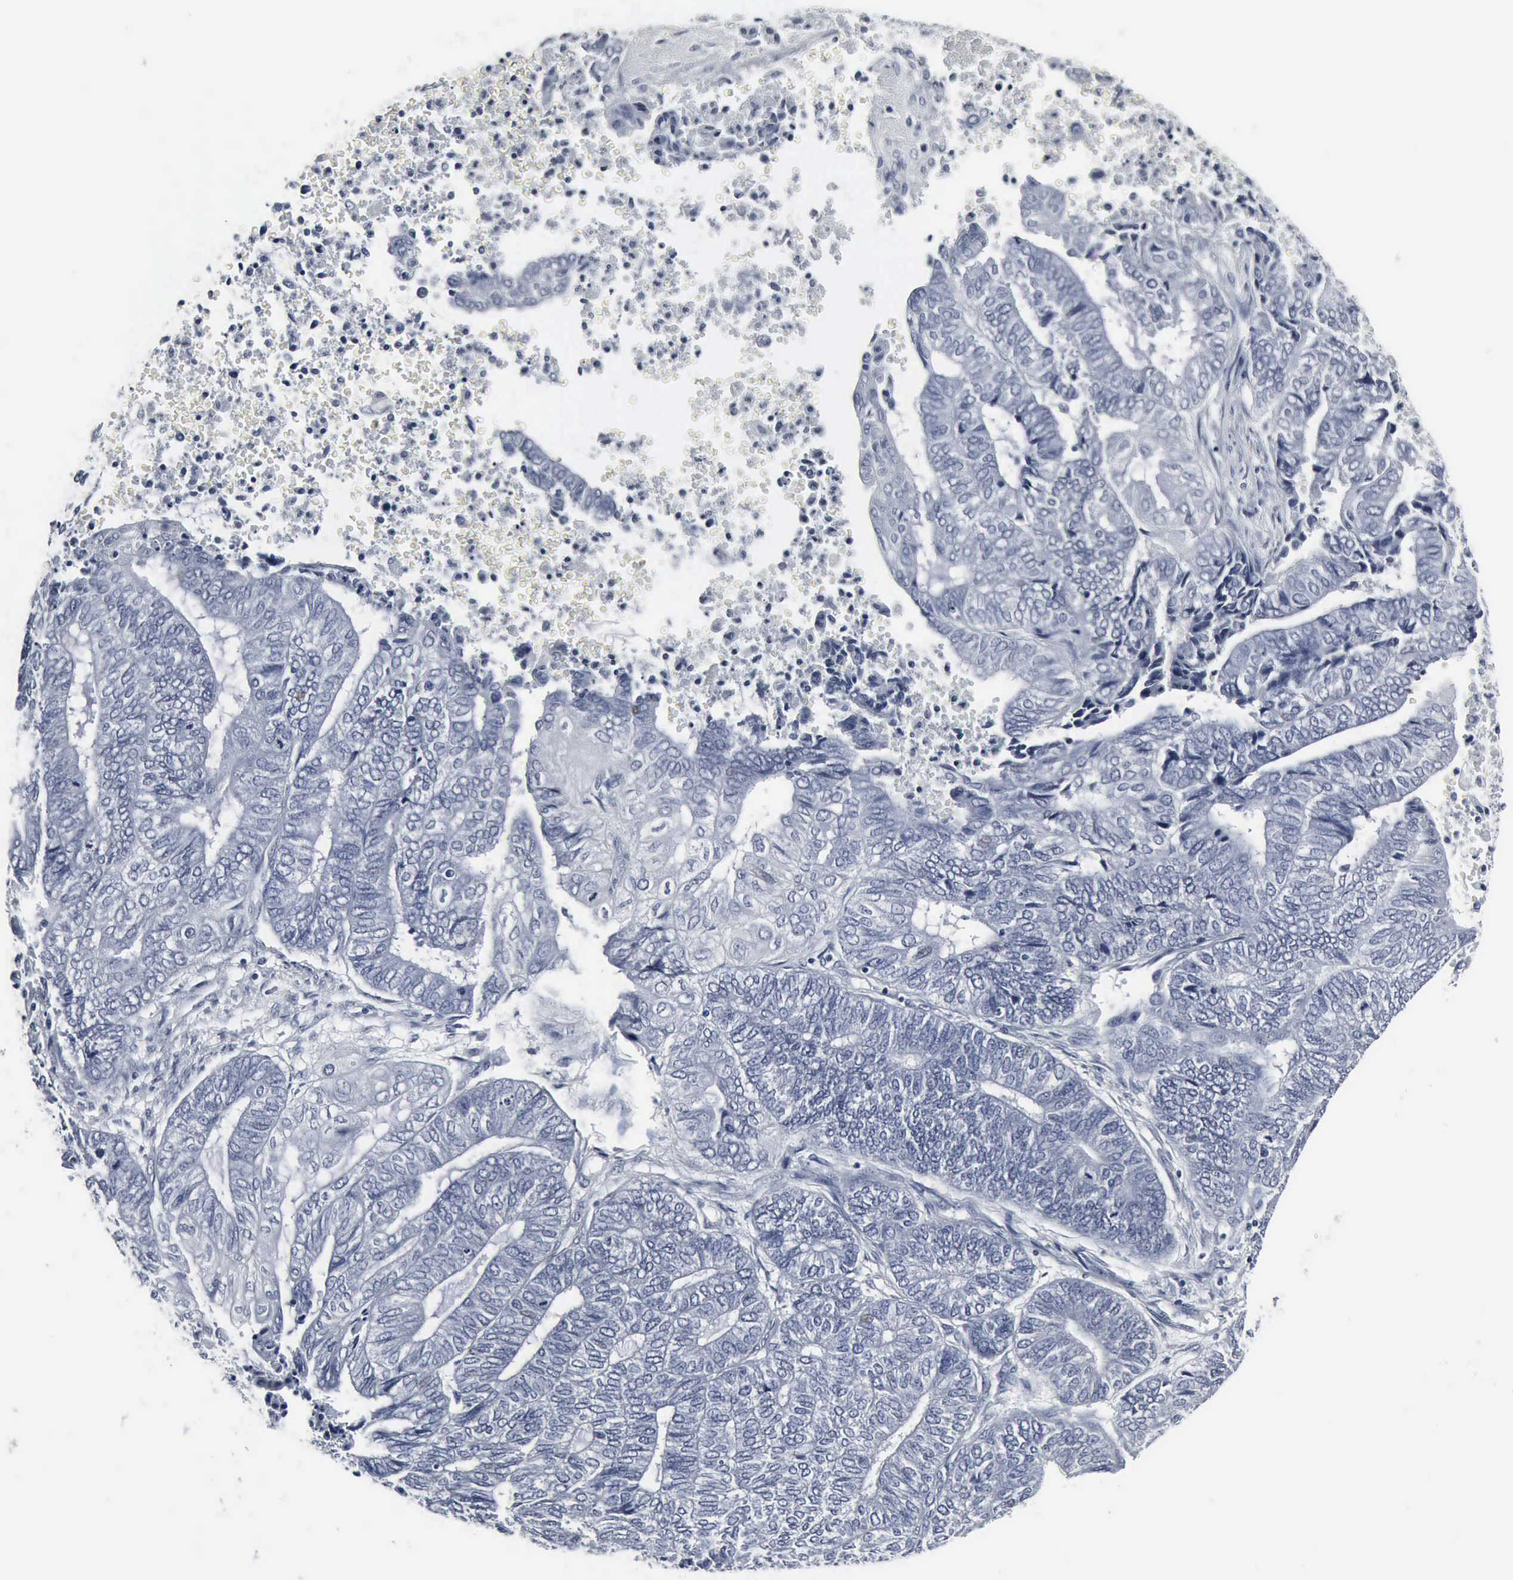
{"staining": {"intensity": "negative", "quantity": "none", "location": "none"}, "tissue": "endometrial cancer", "cell_type": "Tumor cells", "image_type": "cancer", "snomed": [{"axis": "morphology", "description": "Adenocarcinoma, NOS"}, {"axis": "topography", "description": "Uterus"}, {"axis": "topography", "description": "Endometrium"}], "caption": "Tumor cells show no significant positivity in endometrial cancer (adenocarcinoma). (Stains: DAB (3,3'-diaminobenzidine) immunohistochemistry (IHC) with hematoxylin counter stain, Microscopy: brightfield microscopy at high magnification).", "gene": "SNAP25", "patient": {"sex": "female", "age": 70}}